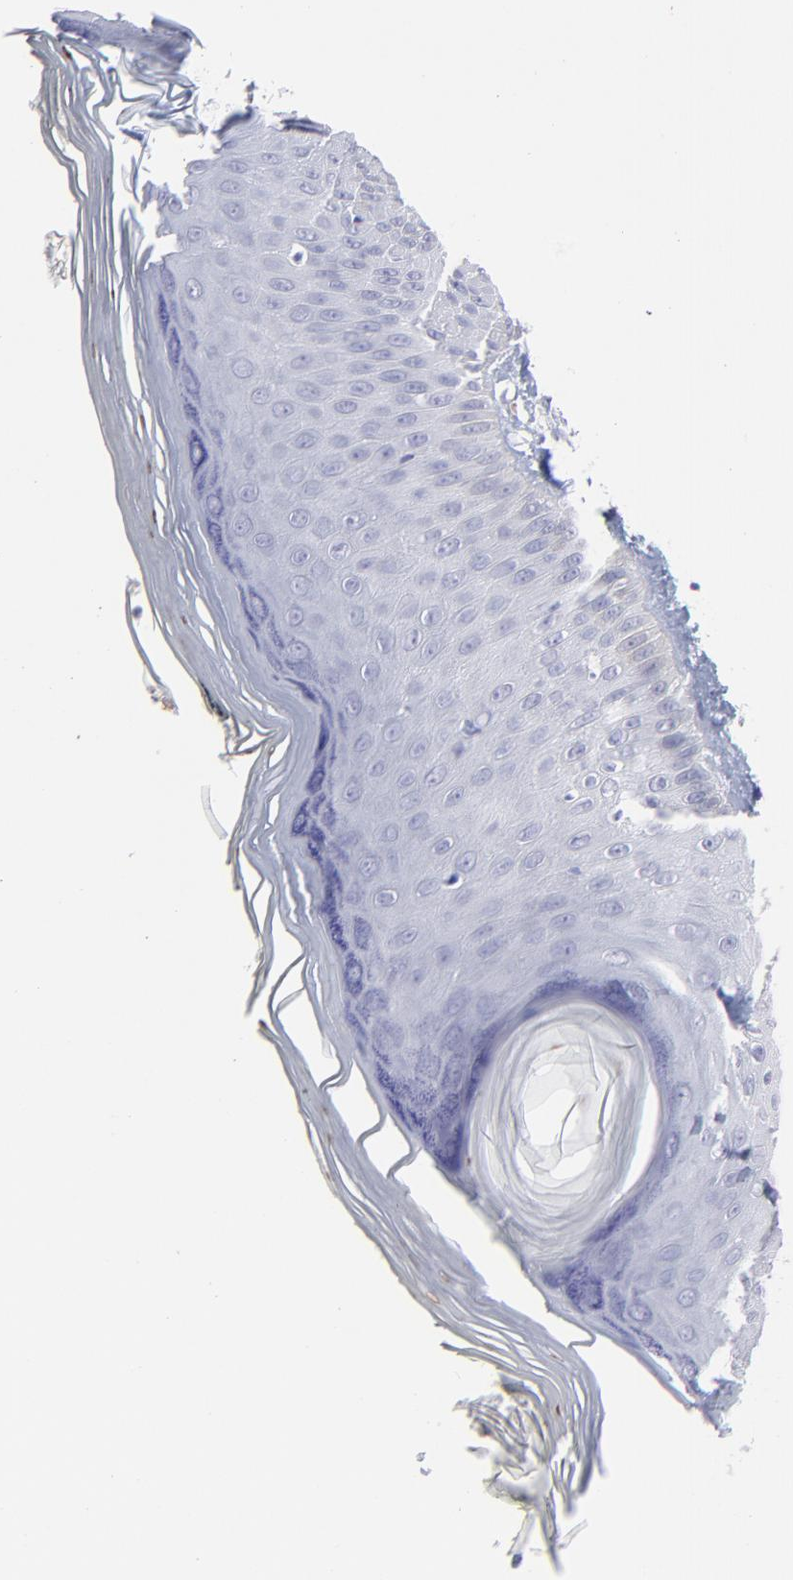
{"staining": {"intensity": "moderate", "quantity": "<25%", "location": "cytoplasmic/membranous"}, "tissue": "skin", "cell_type": "Epidermal cells", "image_type": "normal", "snomed": [{"axis": "morphology", "description": "Normal tissue, NOS"}, {"axis": "morphology", "description": "Inflammation, NOS"}, {"axis": "topography", "description": "Soft tissue"}, {"axis": "topography", "description": "Anal"}], "caption": "Protein expression by immunohistochemistry (IHC) demonstrates moderate cytoplasmic/membranous staining in approximately <25% of epidermal cells in benign skin.", "gene": "SMARCA1", "patient": {"sex": "female", "age": 15}}